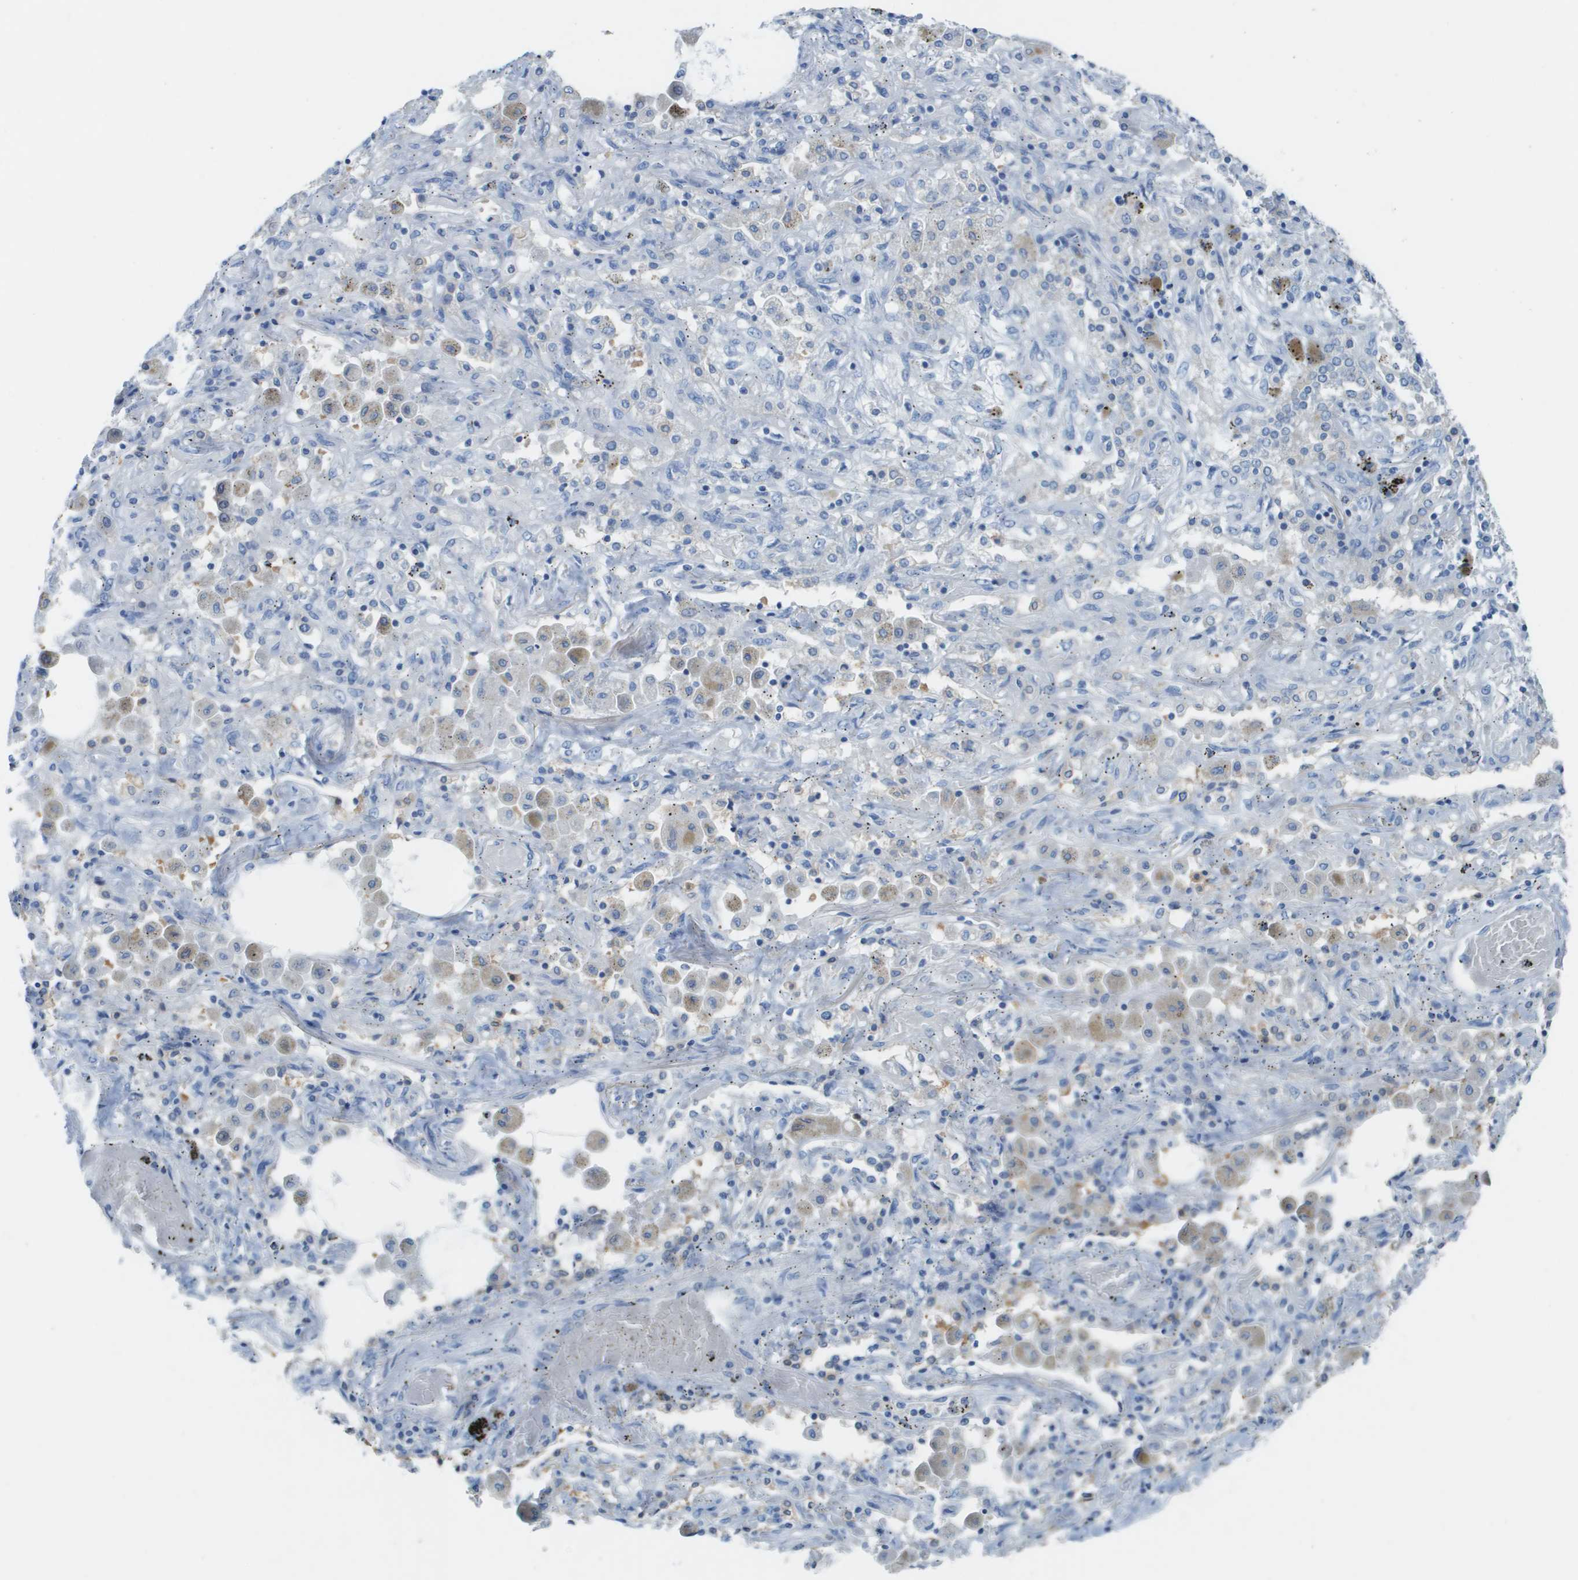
{"staining": {"intensity": "negative", "quantity": "none", "location": "none"}, "tissue": "lung cancer", "cell_type": "Tumor cells", "image_type": "cancer", "snomed": [{"axis": "morphology", "description": "Squamous cell carcinoma, NOS"}, {"axis": "topography", "description": "Lung"}], "caption": "Micrograph shows no significant protein positivity in tumor cells of squamous cell carcinoma (lung).", "gene": "CD46", "patient": {"sex": "female", "age": 47}}